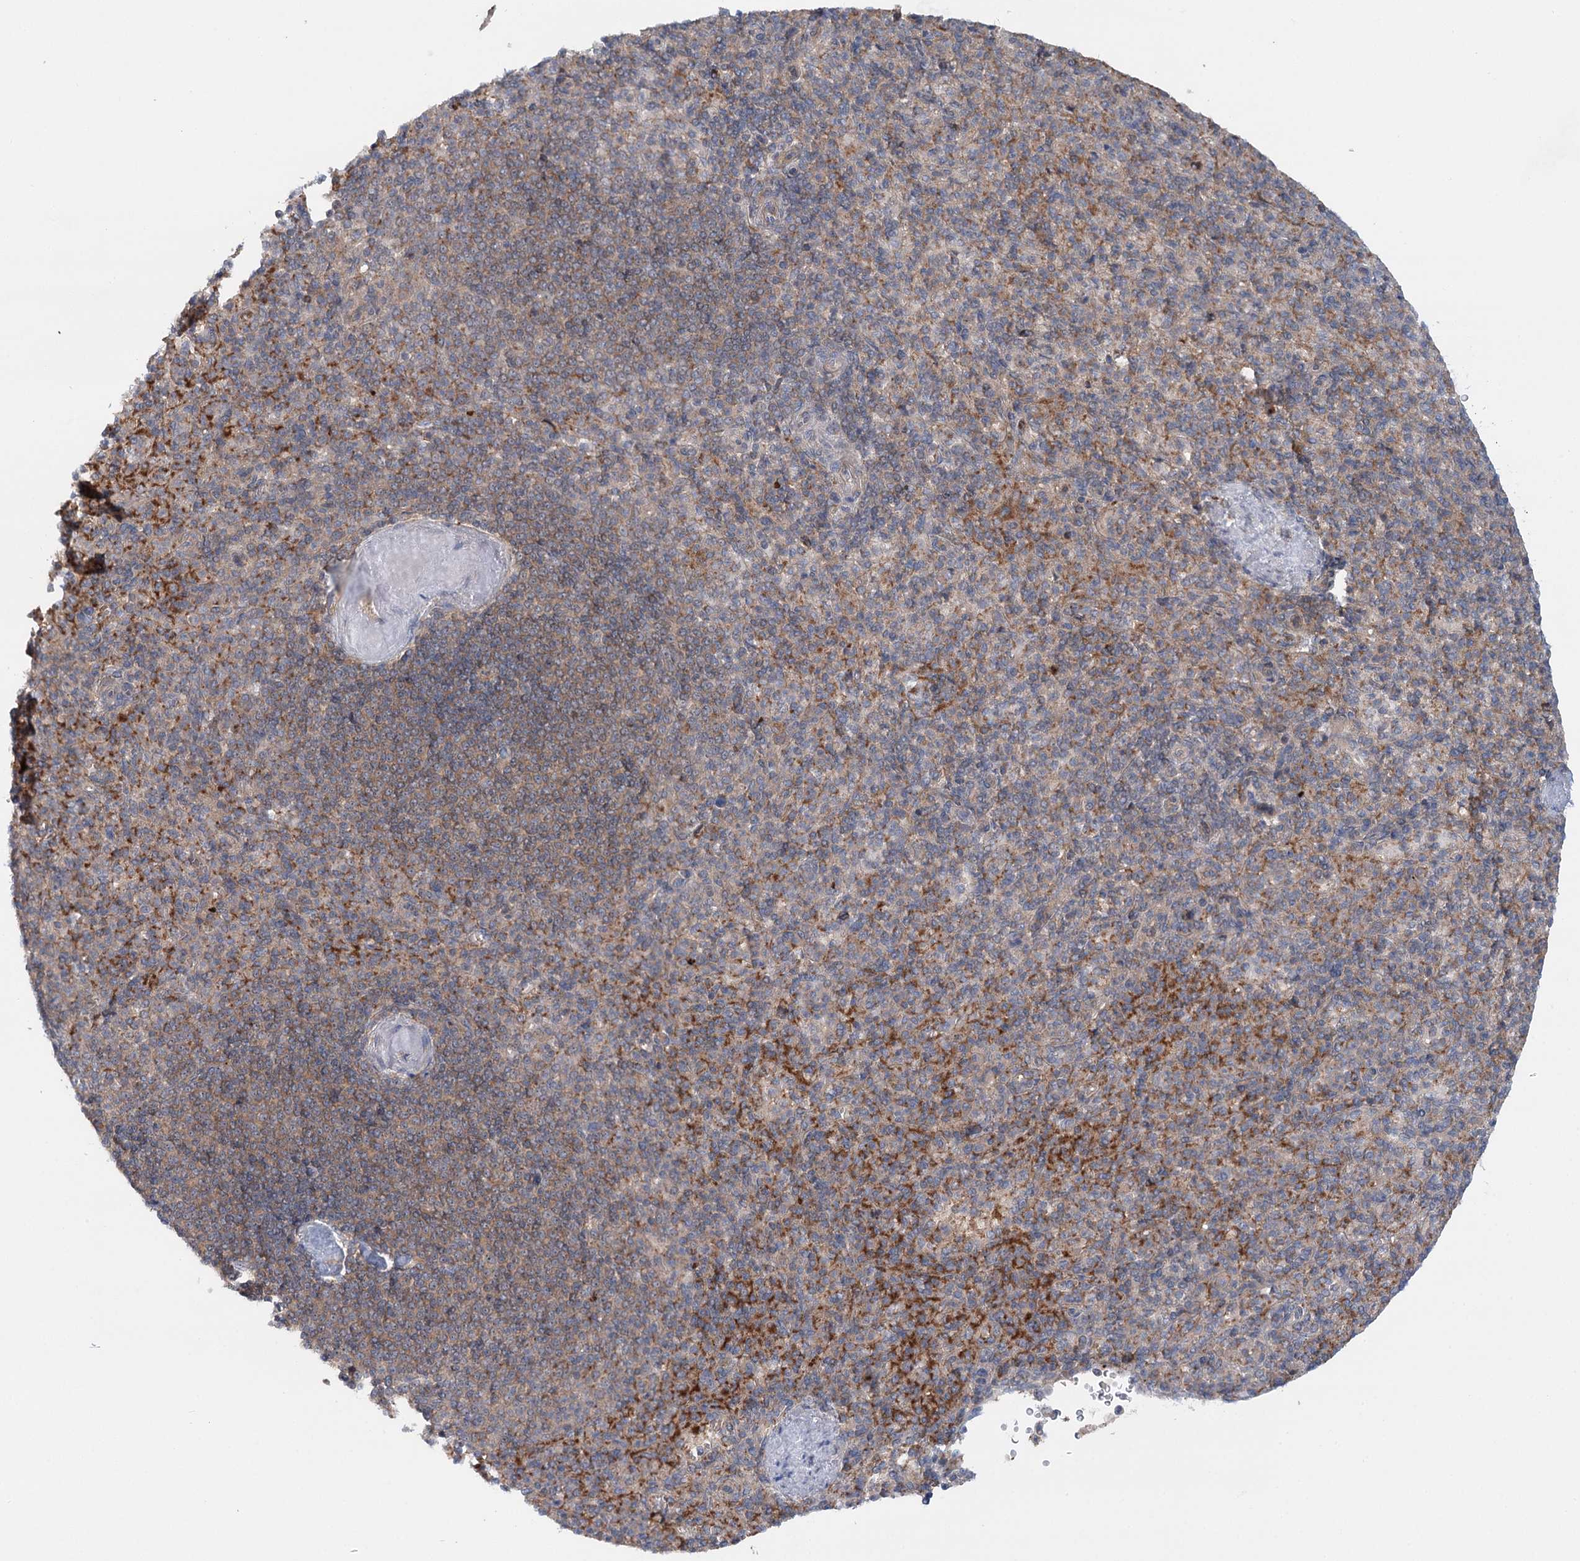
{"staining": {"intensity": "moderate", "quantity": "<25%", "location": "cytoplasmic/membranous"}, "tissue": "spleen", "cell_type": "Cells in red pulp", "image_type": "normal", "snomed": [{"axis": "morphology", "description": "Normal tissue, NOS"}, {"axis": "topography", "description": "Spleen"}], "caption": "Spleen stained for a protein exhibits moderate cytoplasmic/membranous positivity in cells in red pulp. (Stains: DAB (3,3'-diaminobenzidine) in brown, nuclei in blue, Microscopy: brightfield microscopy at high magnification).", "gene": "WDR44", "patient": {"sex": "female", "age": 74}}